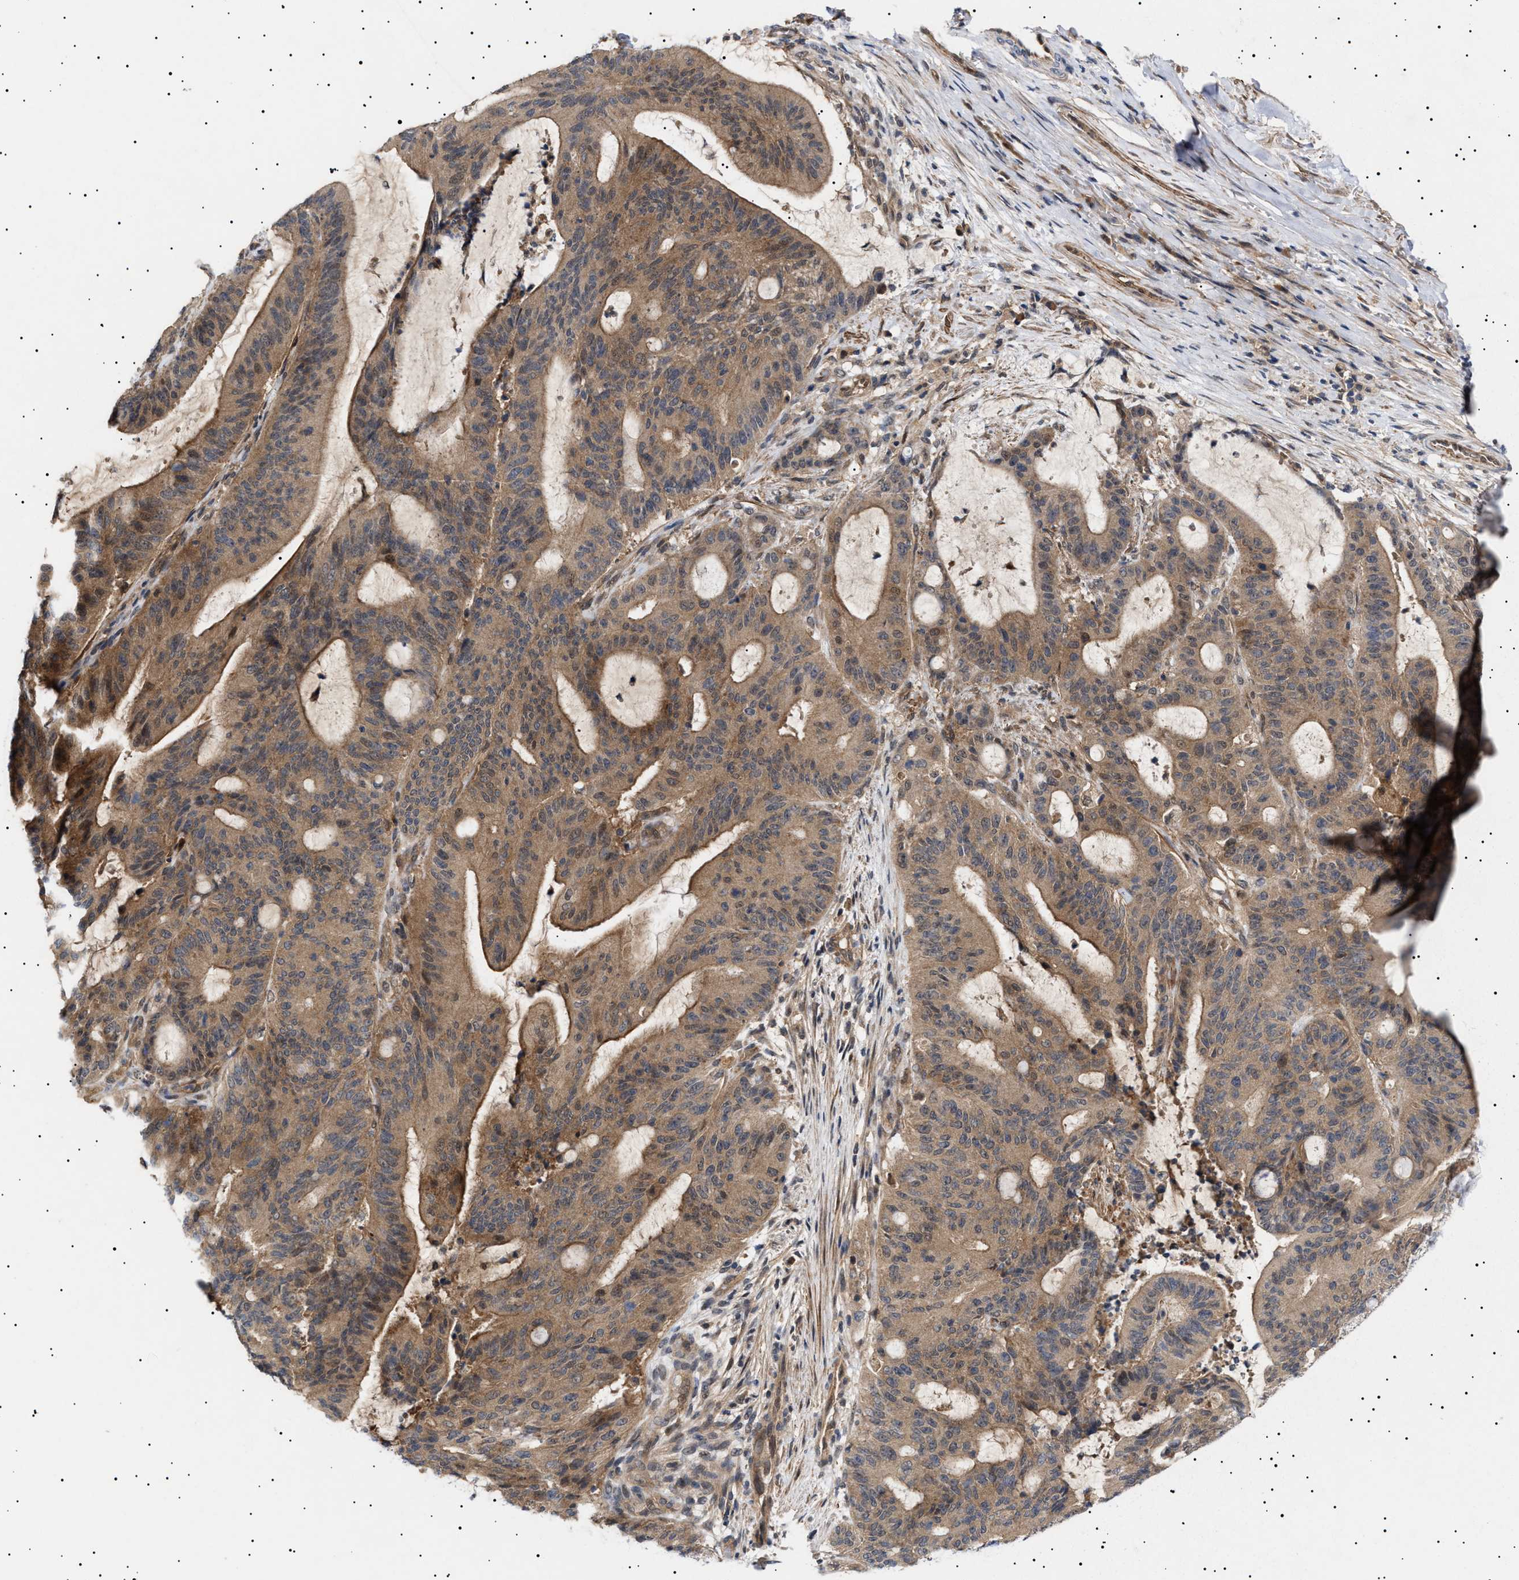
{"staining": {"intensity": "moderate", "quantity": ">75%", "location": "cytoplasmic/membranous"}, "tissue": "liver cancer", "cell_type": "Tumor cells", "image_type": "cancer", "snomed": [{"axis": "morphology", "description": "Normal tissue, NOS"}, {"axis": "morphology", "description": "Cholangiocarcinoma"}, {"axis": "topography", "description": "Liver"}, {"axis": "topography", "description": "Peripheral nerve tissue"}], "caption": "Protein expression analysis of human liver cancer (cholangiocarcinoma) reveals moderate cytoplasmic/membranous staining in about >75% of tumor cells.", "gene": "NPLOC4", "patient": {"sex": "female", "age": 73}}